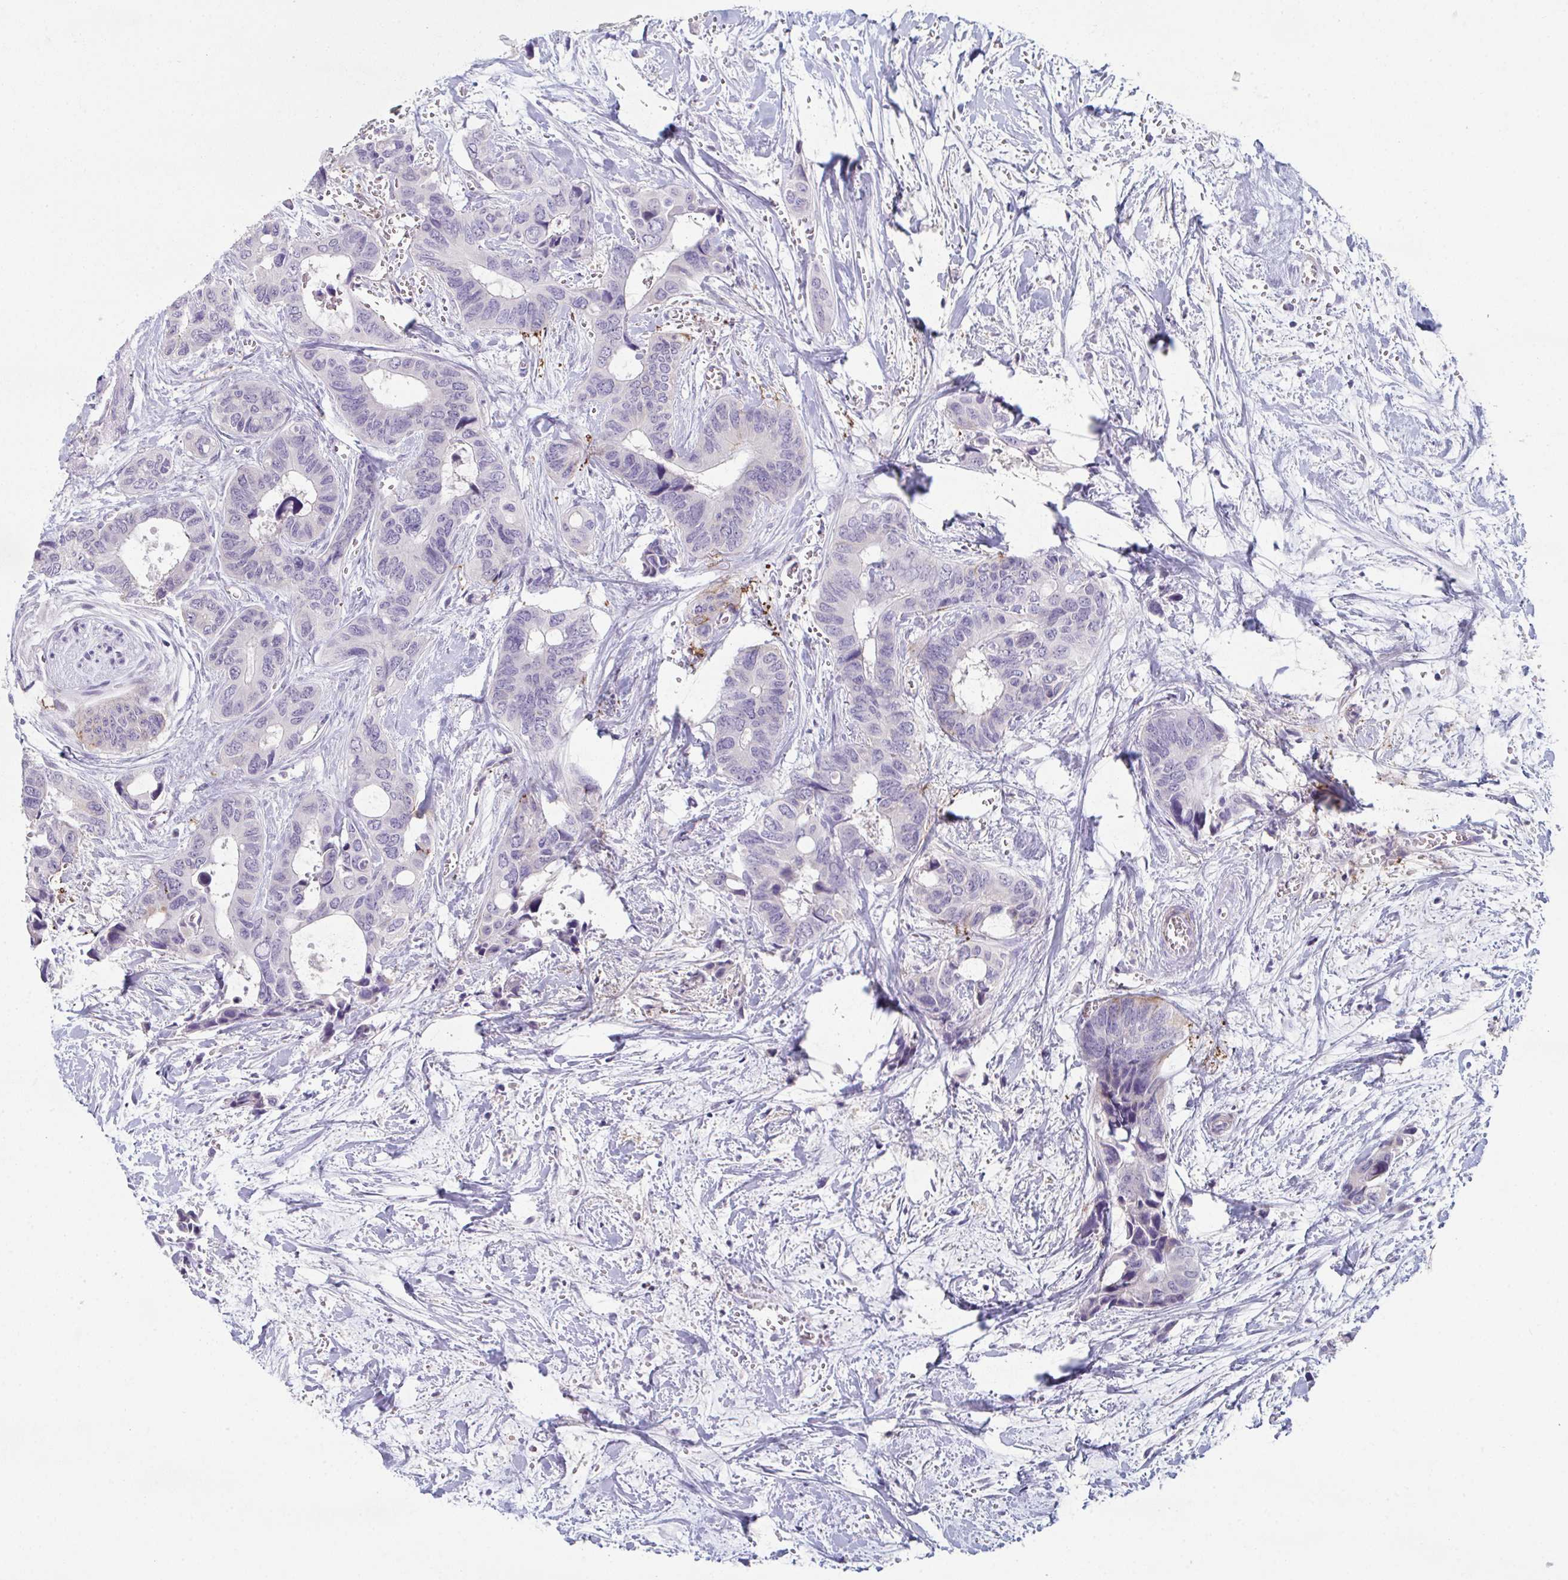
{"staining": {"intensity": "negative", "quantity": "none", "location": "none"}, "tissue": "colorectal cancer", "cell_type": "Tumor cells", "image_type": "cancer", "snomed": [{"axis": "morphology", "description": "Adenocarcinoma, NOS"}, {"axis": "topography", "description": "Rectum"}], "caption": "IHC image of human adenocarcinoma (colorectal) stained for a protein (brown), which shows no staining in tumor cells.", "gene": "ADAM21", "patient": {"sex": "male", "age": 76}}